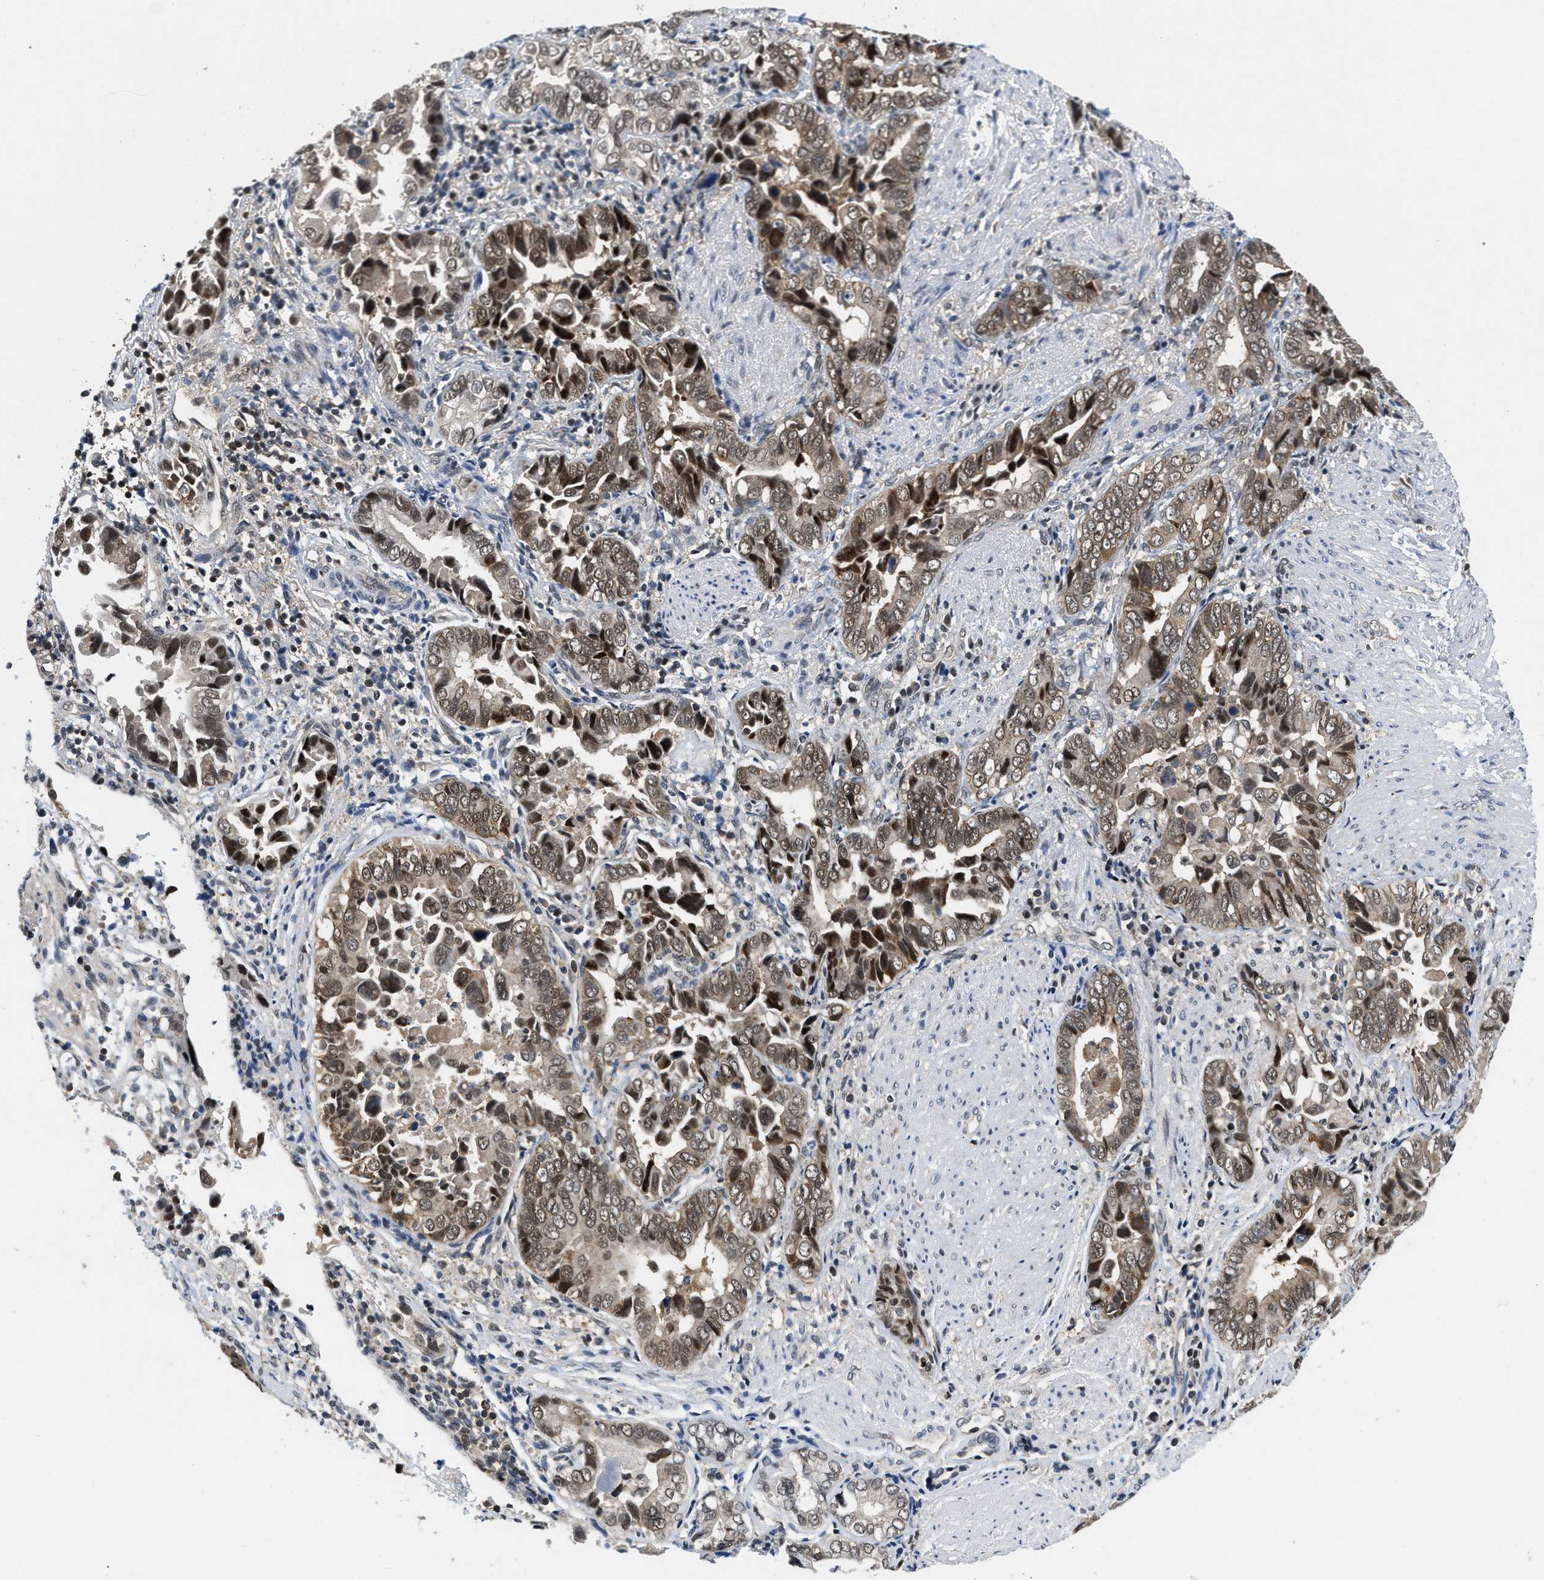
{"staining": {"intensity": "strong", "quantity": ">75%", "location": "cytoplasmic/membranous,nuclear"}, "tissue": "liver cancer", "cell_type": "Tumor cells", "image_type": "cancer", "snomed": [{"axis": "morphology", "description": "Cholangiocarcinoma"}, {"axis": "topography", "description": "Liver"}], "caption": "IHC photomicrograph of neoplastic tissue: liver cancer (cholangiocarcinoma) stained using immunohistochemistry (IHC) exhibits high levels of strong protein expression localized specifically in the cytoplasmic/membranous and nuclear of tumor cells, appearing as a cytoplasmic/membranous and nuclear brown color.", "gene": "ATF7IP", "patient": {"sex": "female", "age": 79}}